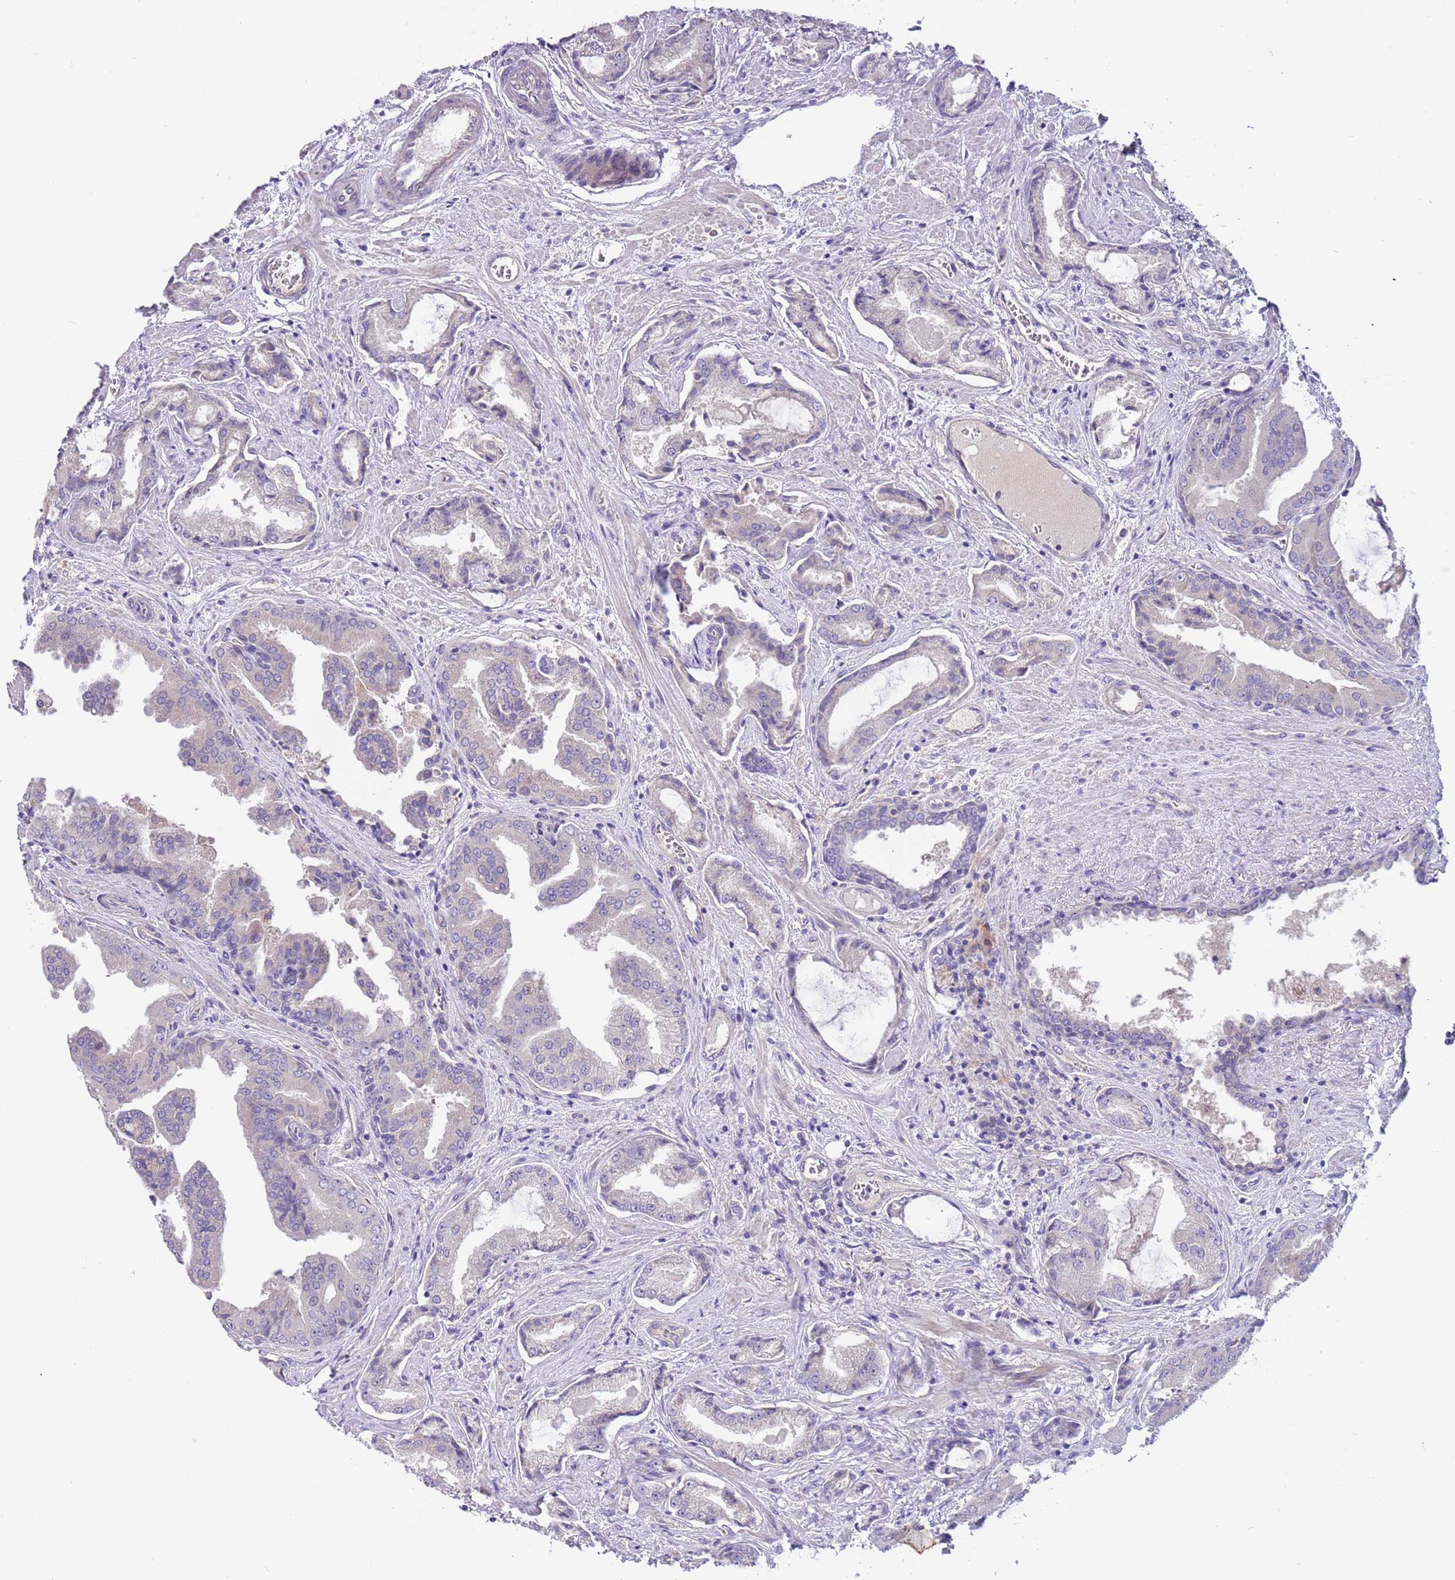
{"staining": {"intensity": "negative", "quantity": "none", "location": "none"}, "tissue": "prostate cancer", "cell_type": "Tumor cells", "image_type": "cancer", "snomed": [{"axis": "morphology", "description": "Adenocarcinoma, High grade"}, {"axis": "topography", "description": "Prostate"}], "caption": "Tumor cells are negative for brown protein staining in adenocarcinoma (high-grade) (prostate).", "gene": "CABYR", "patient": {"sex": "male", "age": 68}}